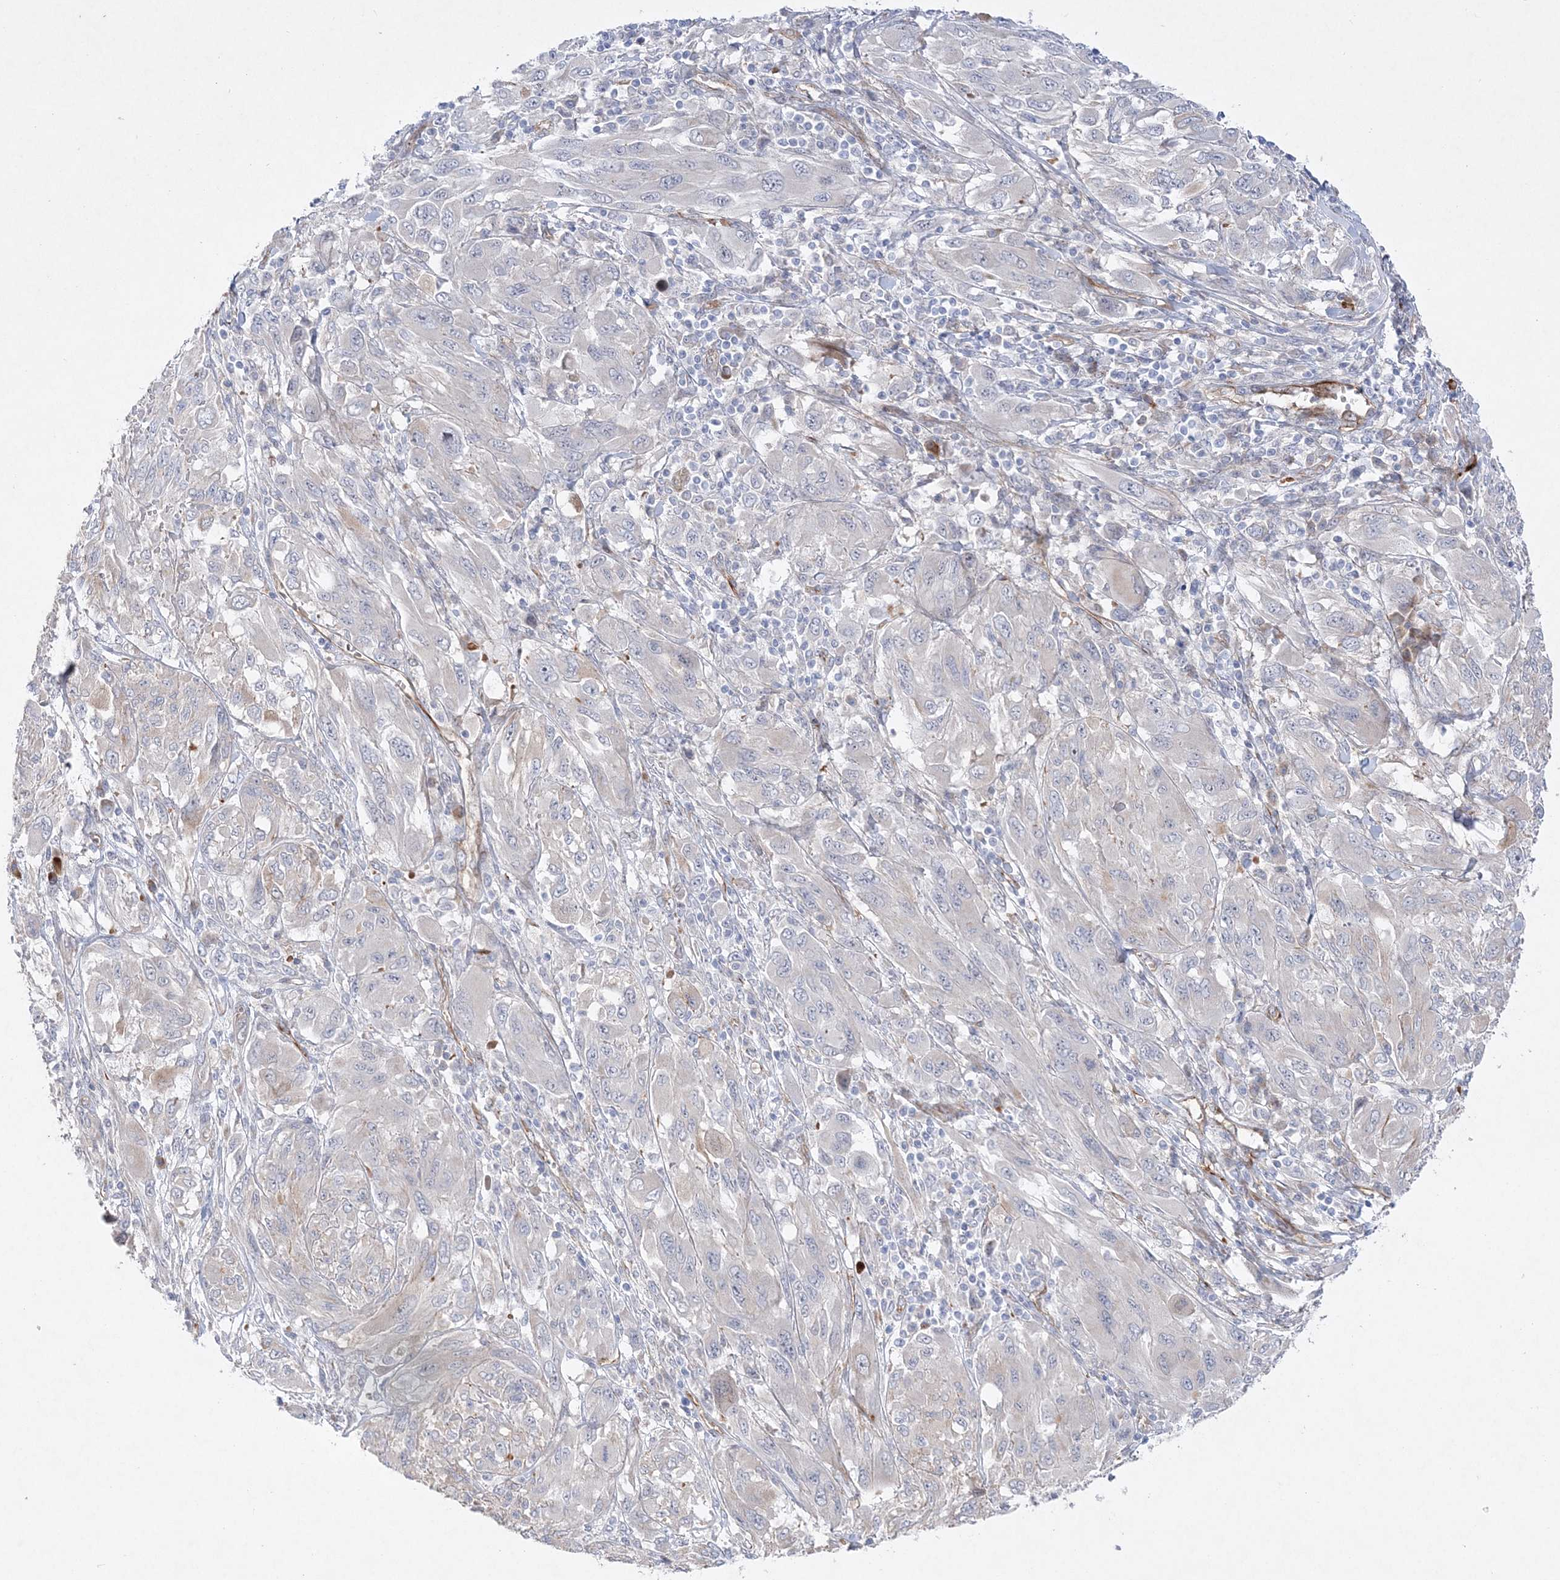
{"staining": {"intensity": "negative", "quantity": "none", "location": "none"}, "tissue": "melanoma", "cell_type": "Tumor cells", "image_type": "cancer", "snomed": [{"axis": "morphology", "description": "Malignant melanoma, NOS"}, {"axis": "topography", "description": "Skin"}], "caption": "This image is of melanoma stained with immunohistochemistry to label a protein in brown with the nuclei are counter-stained blue. There is no positivity in tumor cells.", "gene": "TMEM132B", "patient": {"sex": "female", "age": 91}}